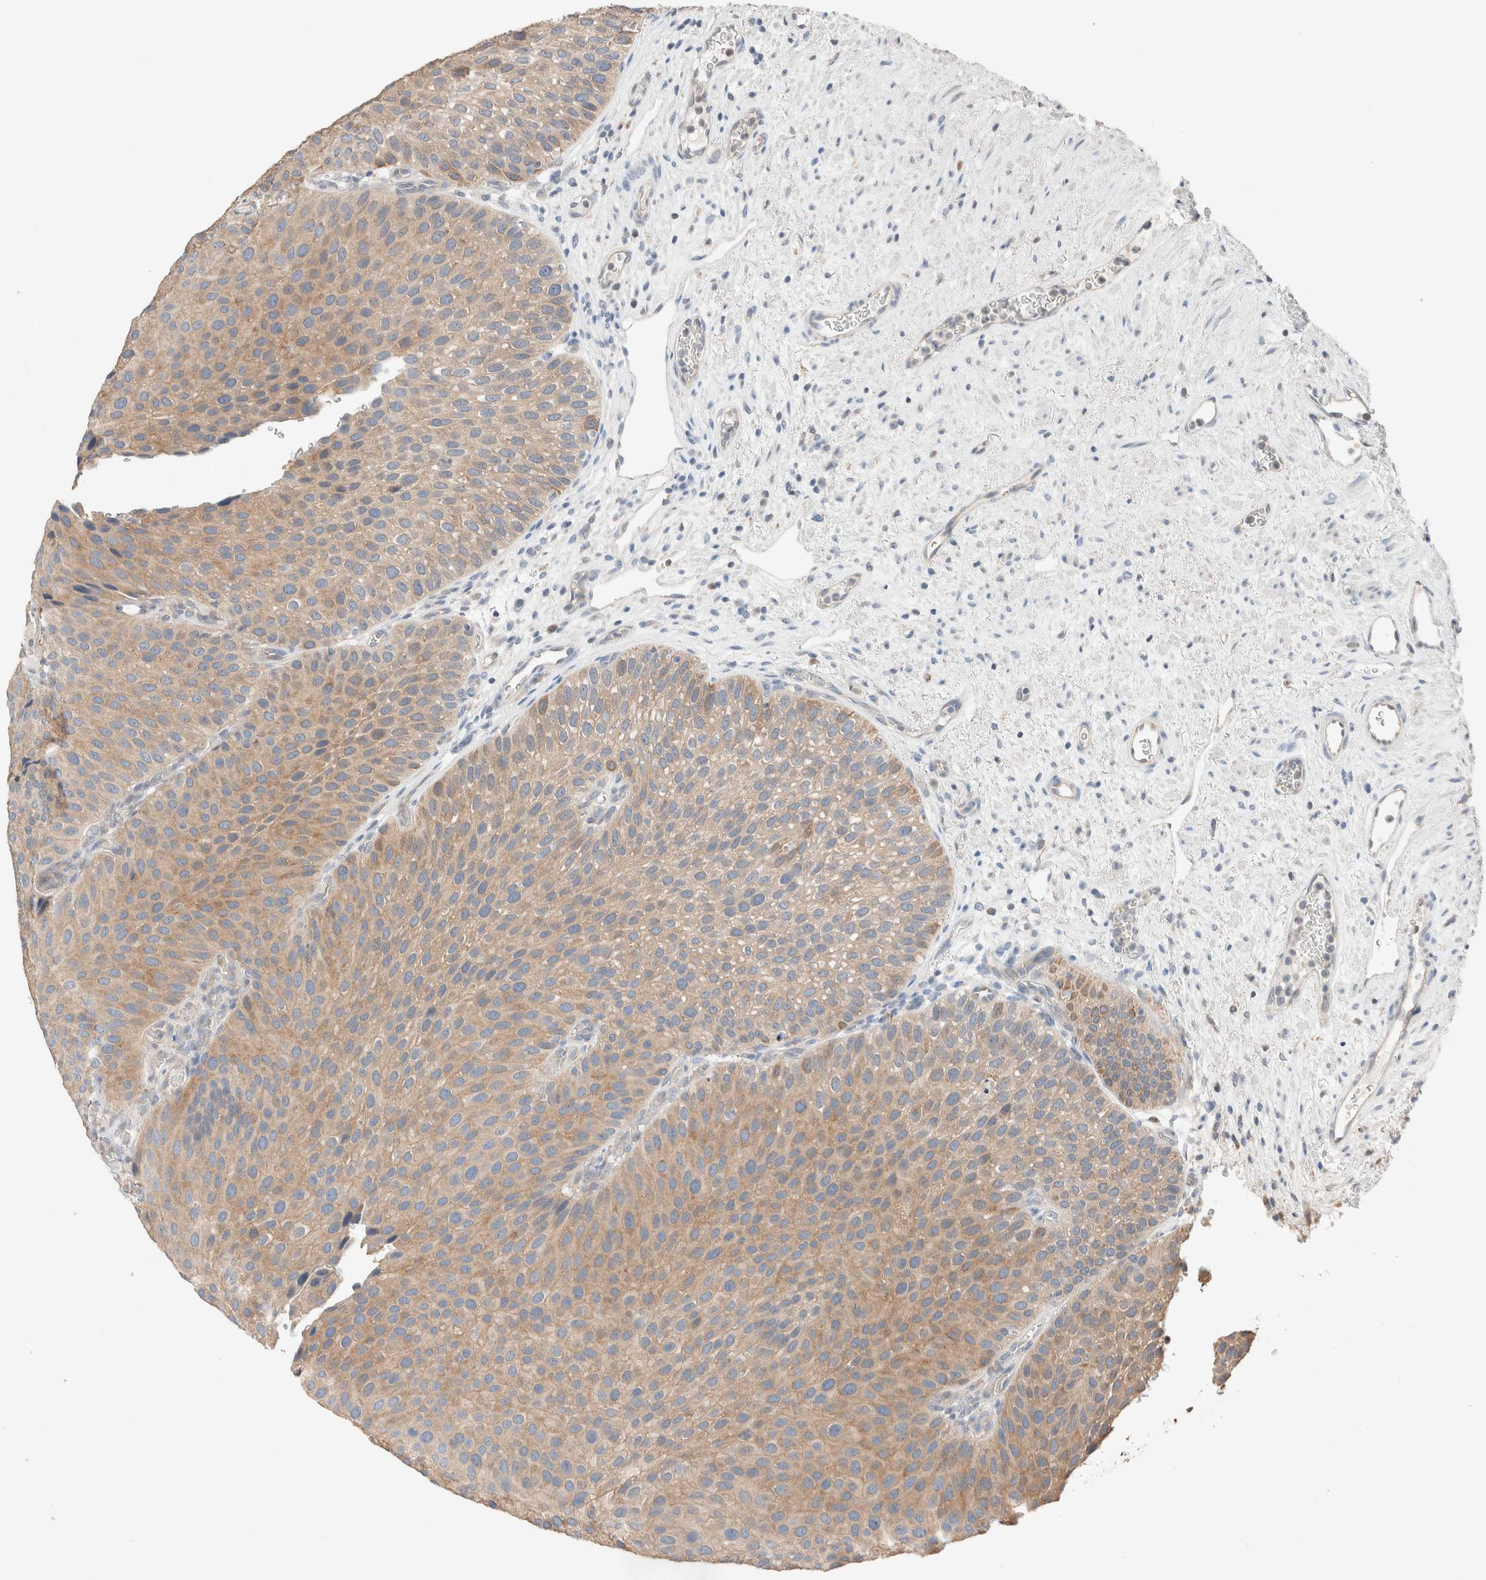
{"staining": {"intensity": "moderate", "quantity": ">75%", "location": "cytoplasmic/membranous"}, "tissue": "urothelial cancer", "cell_type": "Tumor cells", "image_type": "cancer", "snomed": [{"axis": "morphology", "description": "Normal tissue, NOS"}, {"axis": "morphology", "description": "Urothelial carcinoma, Low grade"}, {"axis": "topography", "description": "Urinary bladder"}, {"axis": "topography", "description": "Prostate"}], "caption": "Human urothelial carcinoma (low-grade) stained with a protein marker displays moderate staining in tumor cells.", "gene": "TUBD1", "patient": {"sex": "male", "age": 60}}